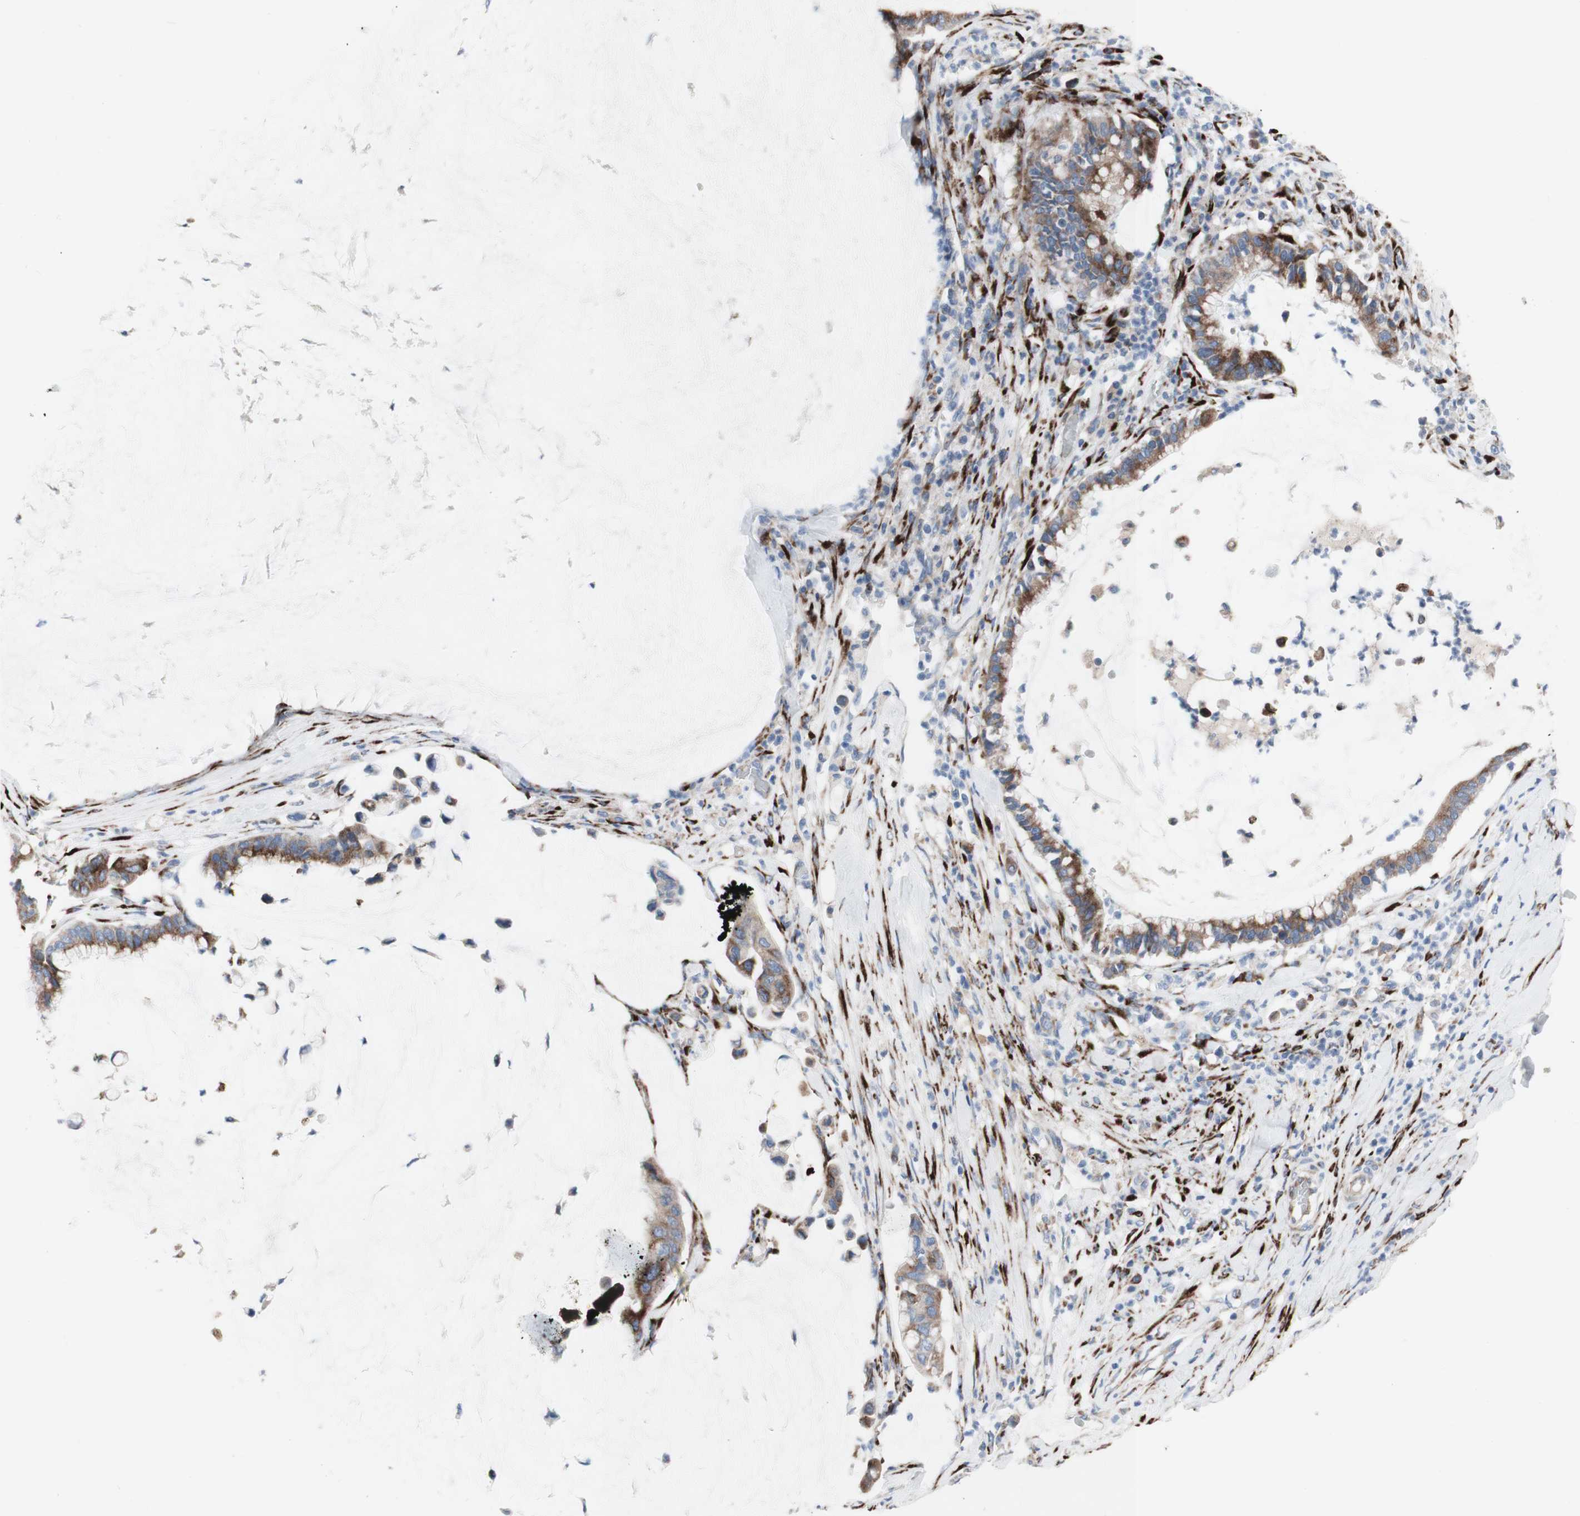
{"staining": {"intensity": "moderate", "quantity": ">75%", "location": "cytoplasmic/membranous"}, "tissue": "pancreatic cancer", "cell_type": "Tumor cells", "image_type": "cancer", "snomed": [{"axis": "morphology", "description": "Adenocarcinoma, NOS"}, {"axis": "topography", "description": "Pancreas"}], "caption": "Adenocarcinoma (pancreatic) tissue exhibits moderate cytoplasmic/membranous staining in approximately >75% of tumor cells, visualized by immunohistochemistry. The protein is stained brown, and the nuclei are stained in blue (DAB IHC with brightfield microscopy, high magnification).", "gene": "AGPAT5", "patient": {"sex": "male", "age": 41}}